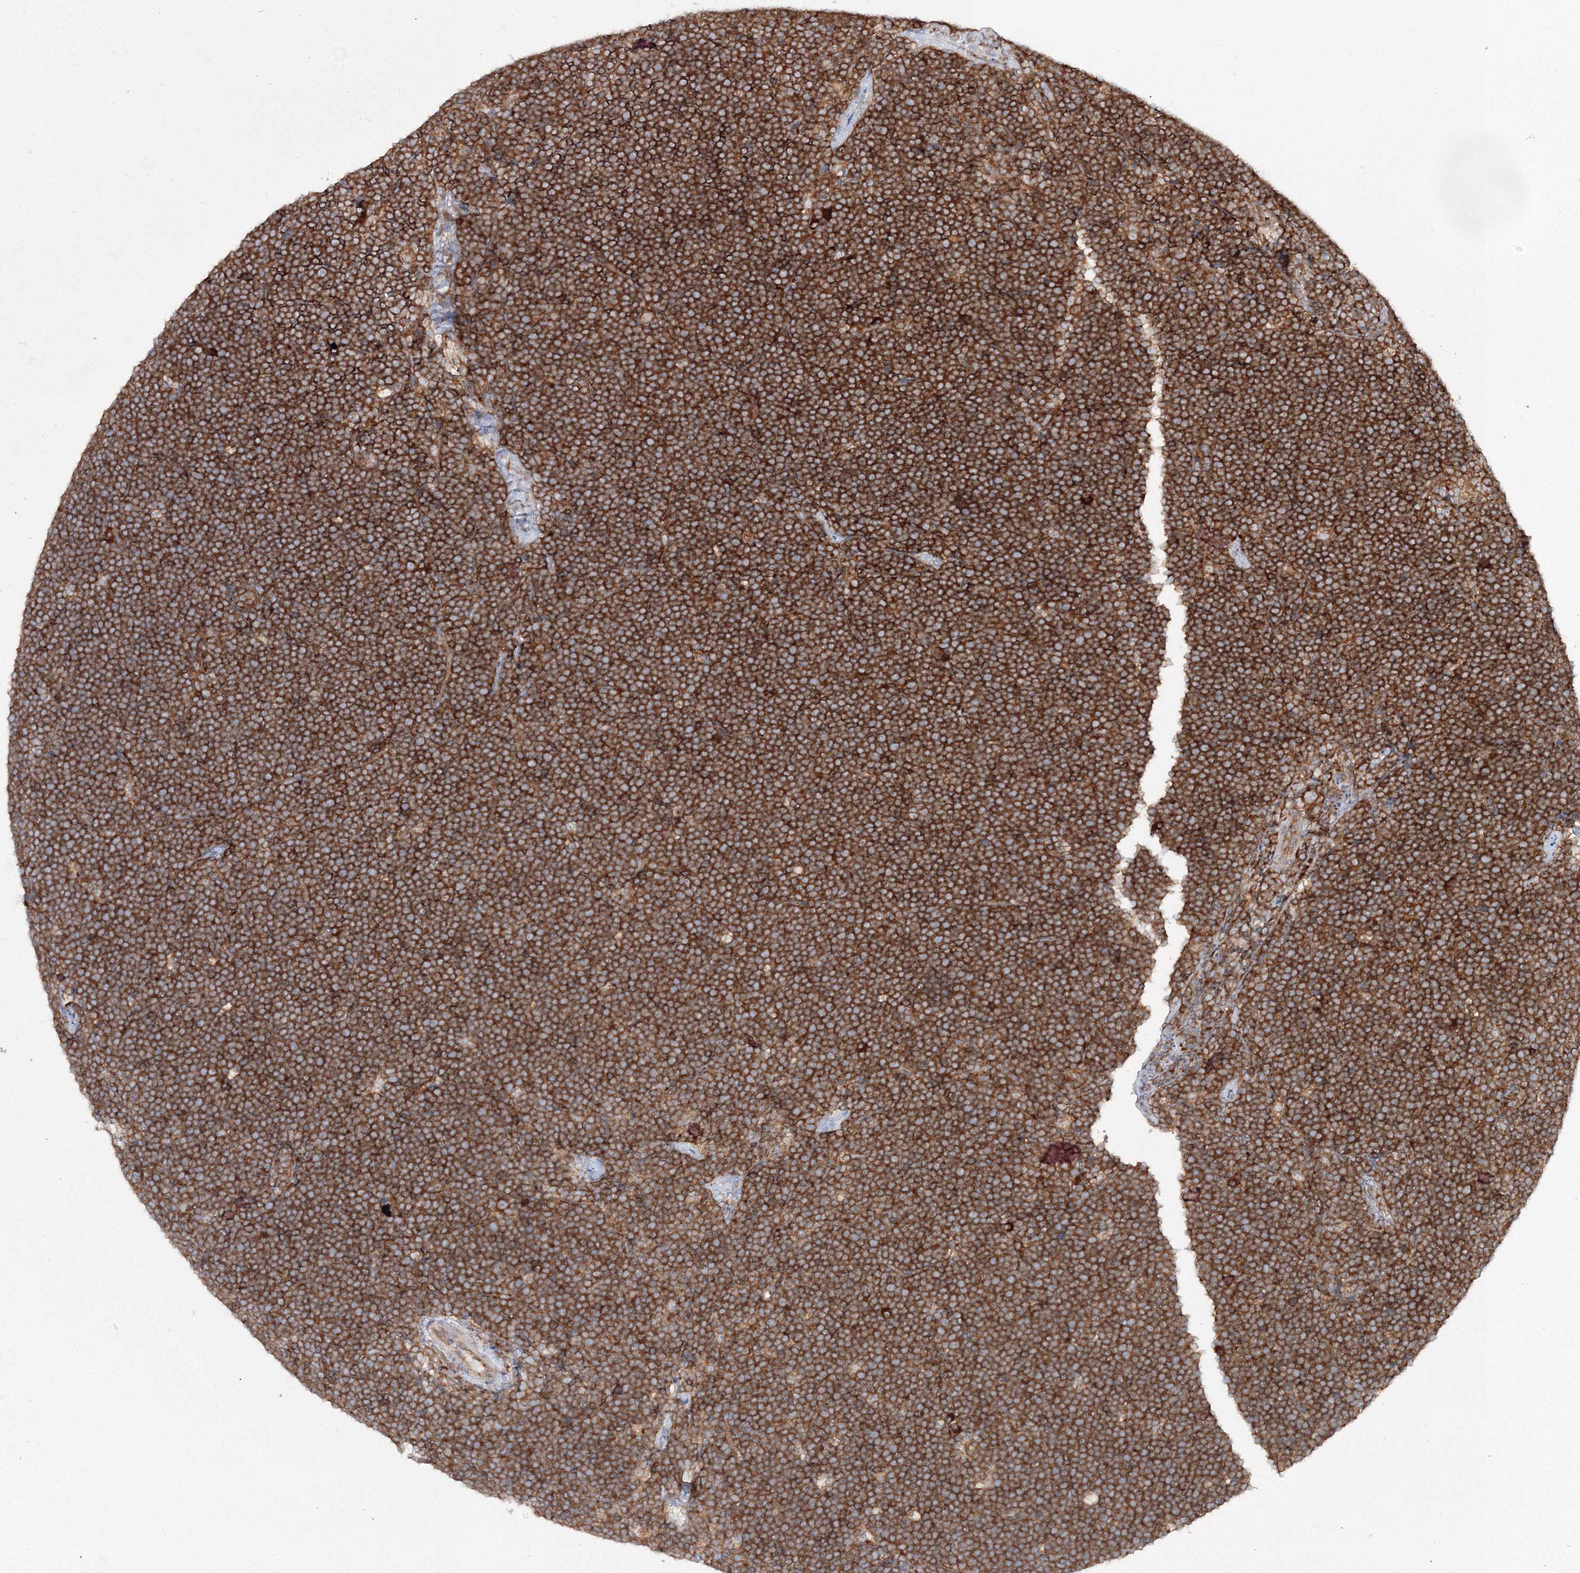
{"staining": {"intensity": "strong", "quantity": ">75%", "location": "cytoplasmic/membranous"}, "tissue": "lymphoma", "cell_type": "Tumor cells", "image_type": "cancer", "snomed": [{"axis": "morphology", "description": "Malignant lymphoma, non-Hodgkin's type, High grade"}, {"axis": "topography", "description": "Lymph node"}], "caption": "Protein staining by immunohistochemistry (IHC) reveals strong cytoplasmic/membranous positivity in about >75% of tumor cells in lymphoma.", "gene": "HARS1", "patient": {"sex": "male", "age": 13}}